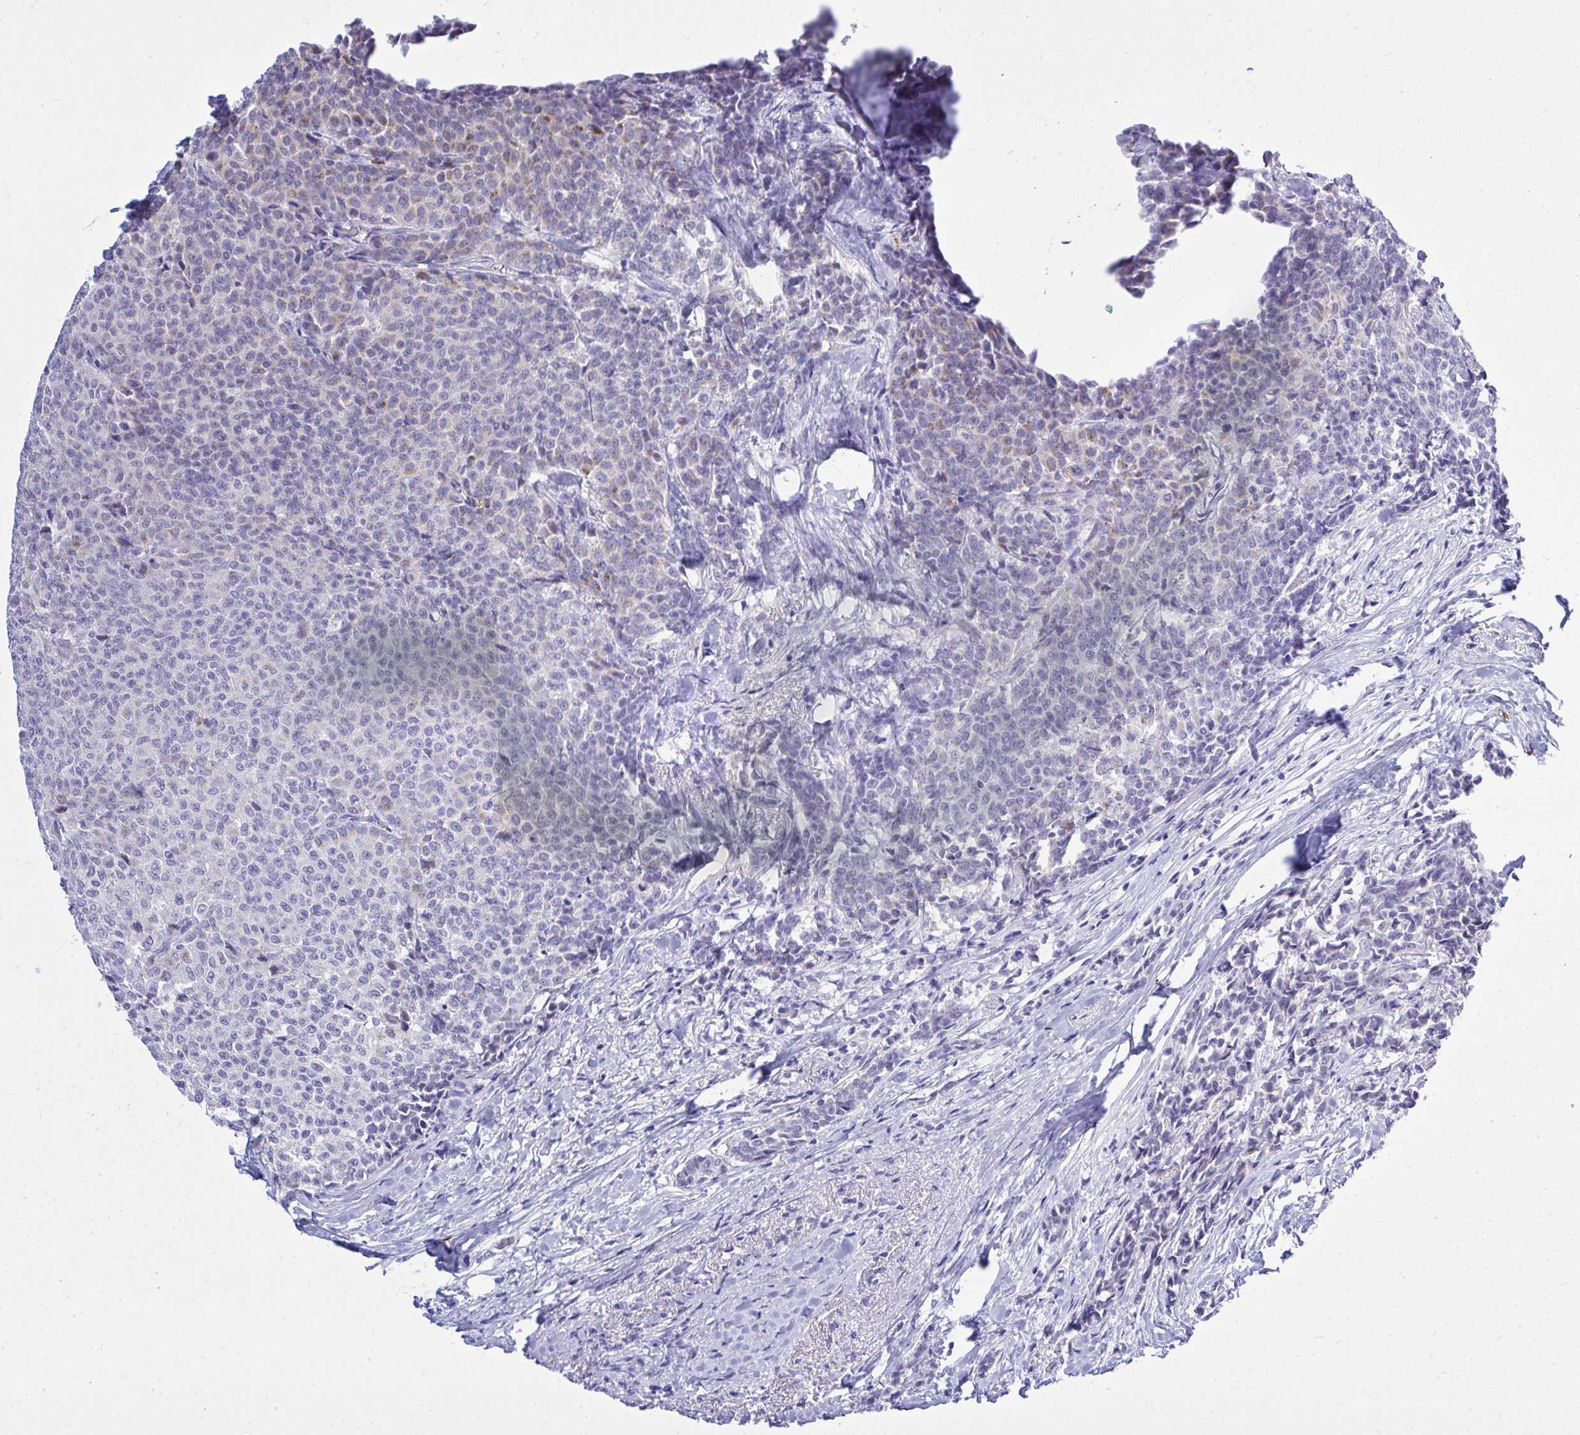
{"staining": {"intensity": "weak", "quantity": "<25%", "location": "cytoplasmic/membranous"}, "tissue": "breast cancer", "cell_type": "Tumor cells", "image_type": "cancer", "snomed": [{"axis": "morphology", "description": "Duct carcinoma"}, {"axis": "topography", "description": "Breast"}], "caption": "An immunohistochemistry photomicrograph of breast infiltrating ductal carcinoma is shown. There is no staining in tumor cells of breast infiltrating ductal carcinoma.", "gene": "PSD", "patient": {"sex": "female", "age": 91}}